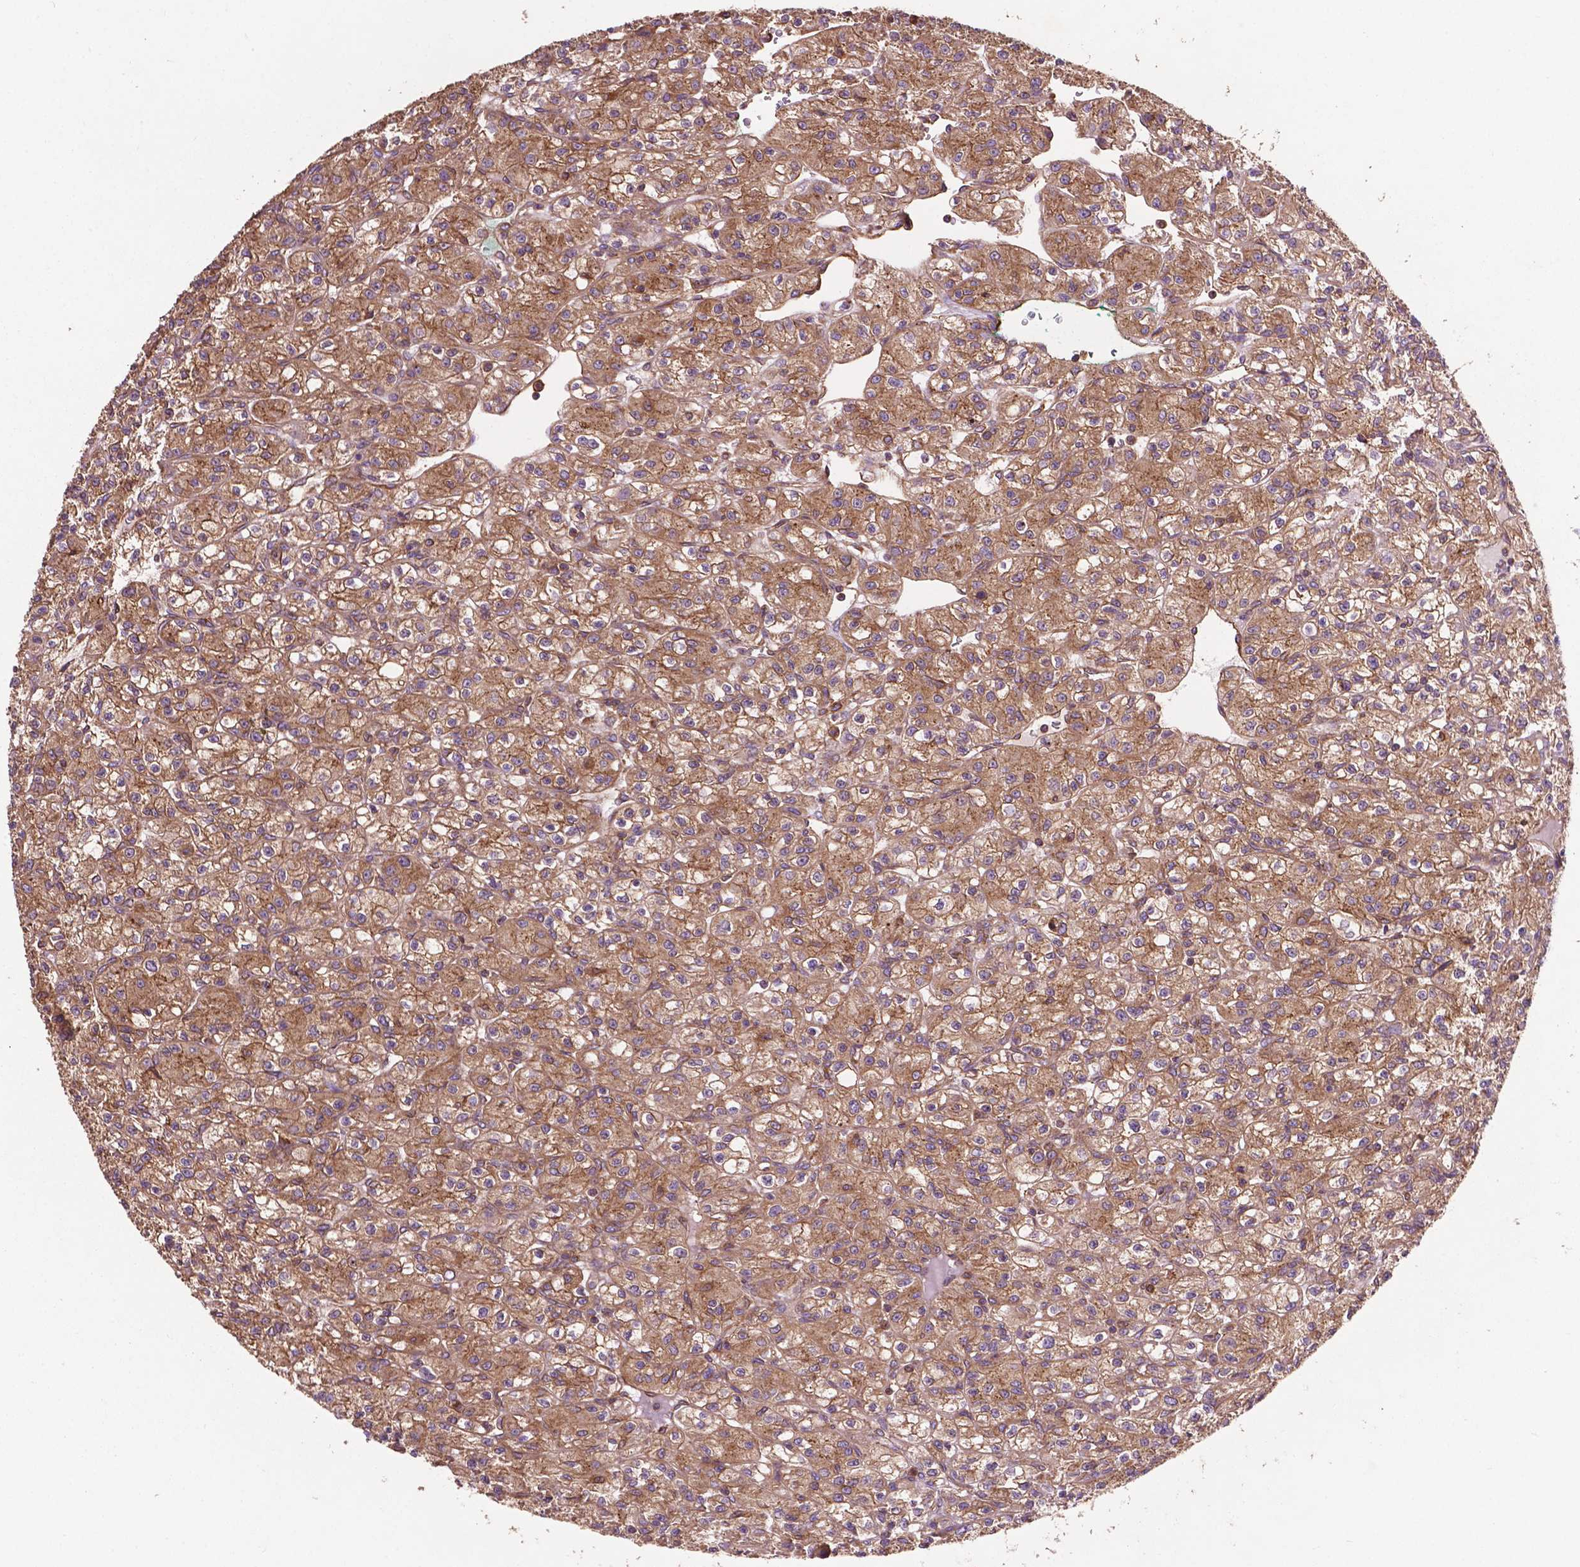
{"staining": {"intensity": "moderate", "quantity": ">75%", "location": "cytoplasmic/membranous"}, "tissue": "renal cancer", "cell_type": "Tumor cells", "image_type": "cancer", "snomed": [{"axis": "morphology", "description": "Adenocarcinoma, NOS"}, {"axis": "topography", "description": "Kidney"}], "caption": "A histopathology image showing moderate cytoplasmic/membranous positivity in approximately >75% of tumor cells in renal cancer, as visualized by brown immunohistochemical staining.", "gene": "CCDC71L", "patient": {"sex": "female", "age": 70}}